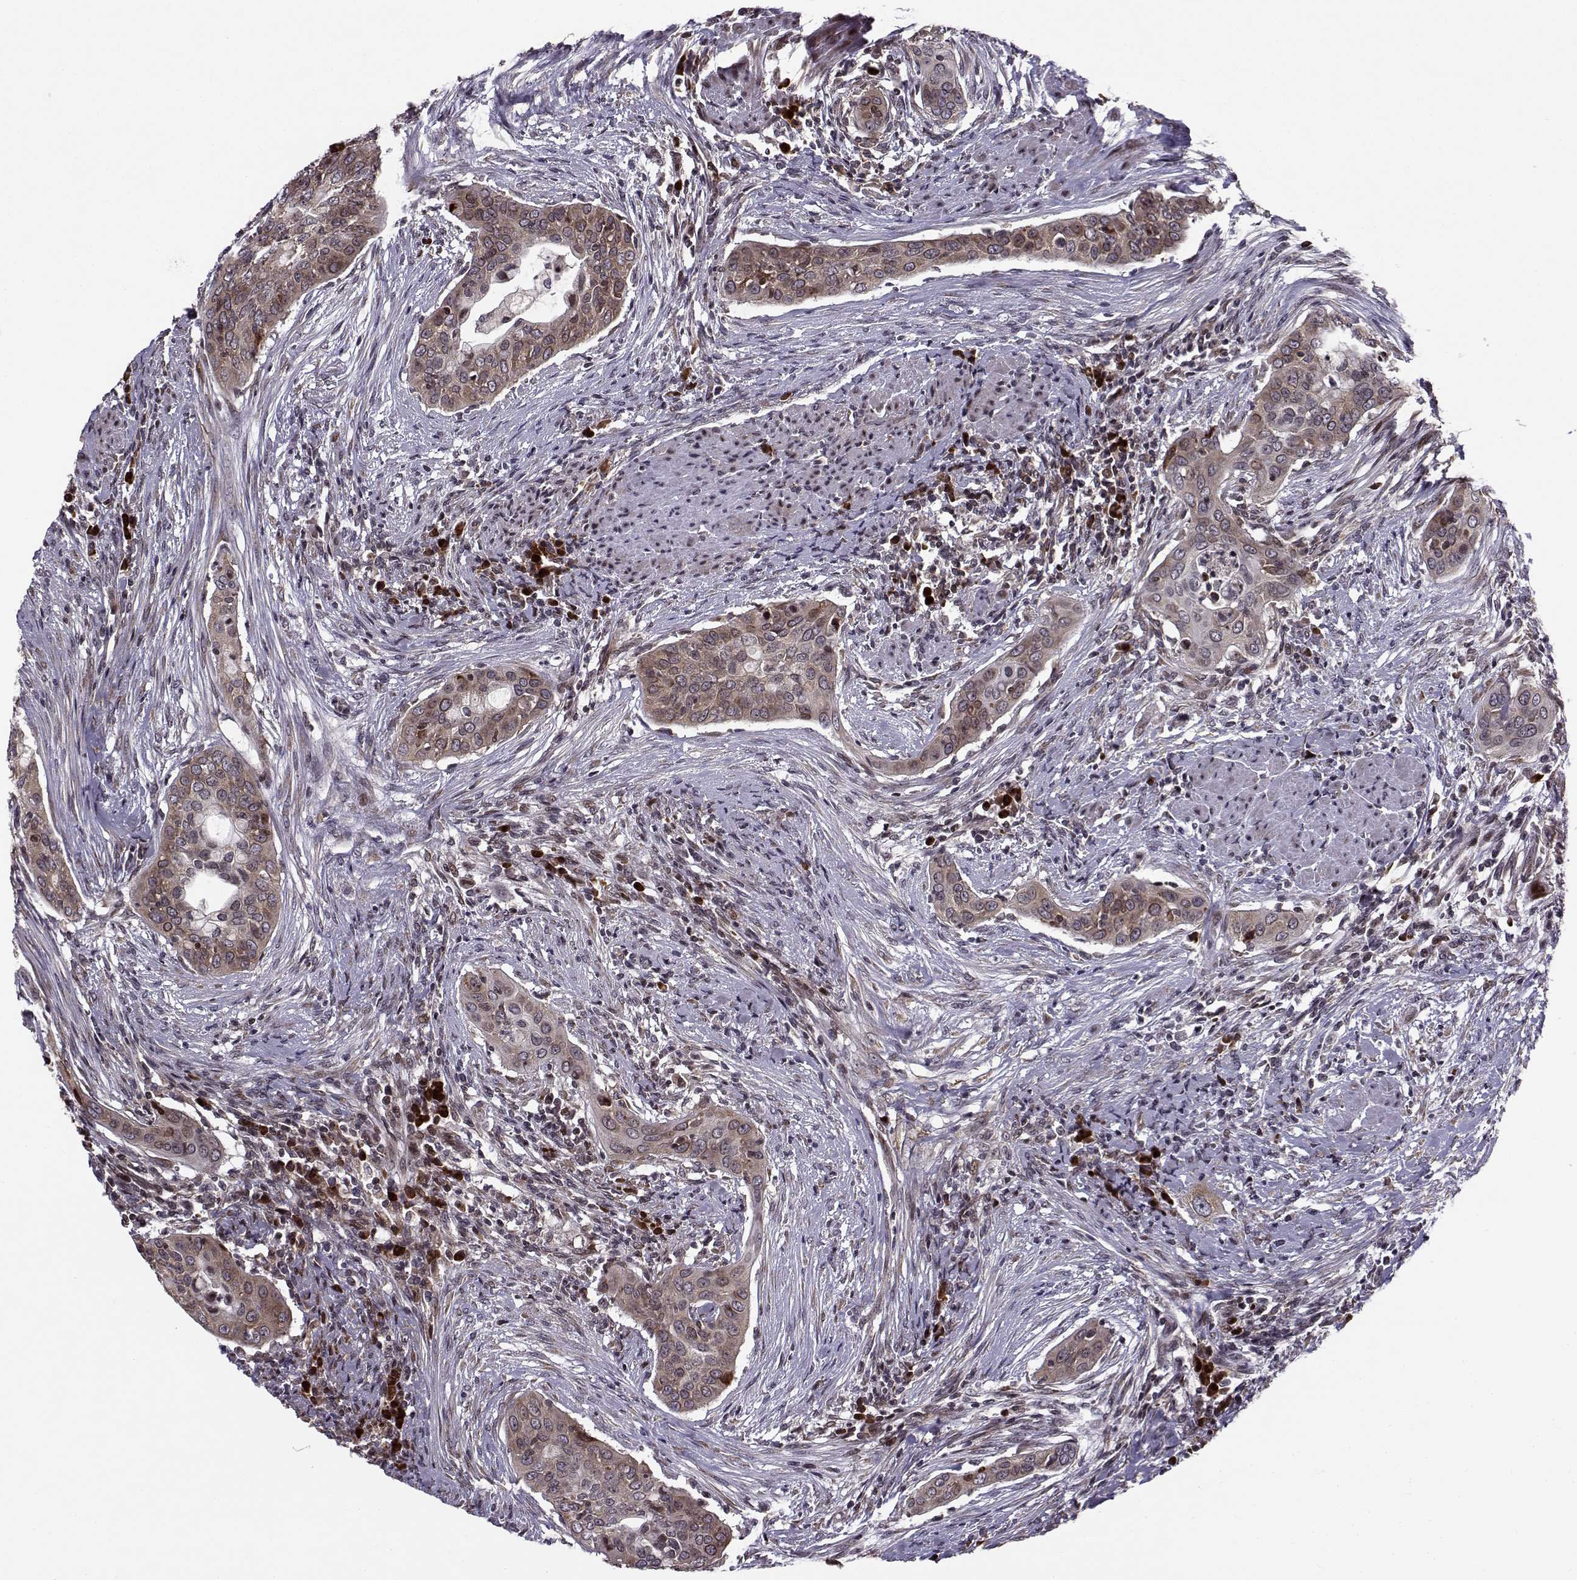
{"staining": {"intensity": "strong", "quantity": ">75%", "location": "cytoplasmic/membranous"}, "tissue": "urothelial cancer", "cell_type": "Tumor cells", "image_type": "cancer", "snomed": [{"axis": "morphology", "description": "Urothelial carcinoma, High grade"}, {"axis": "topography", "description": "Urinary bladder"}], "caption": "Tumor cells show high levels of strong cytoplasmic/membranous staining in about >75% of cells in human urothelial cancer.", "gene": "RPL31", "patient": {"sex": "male", "age": 82}}